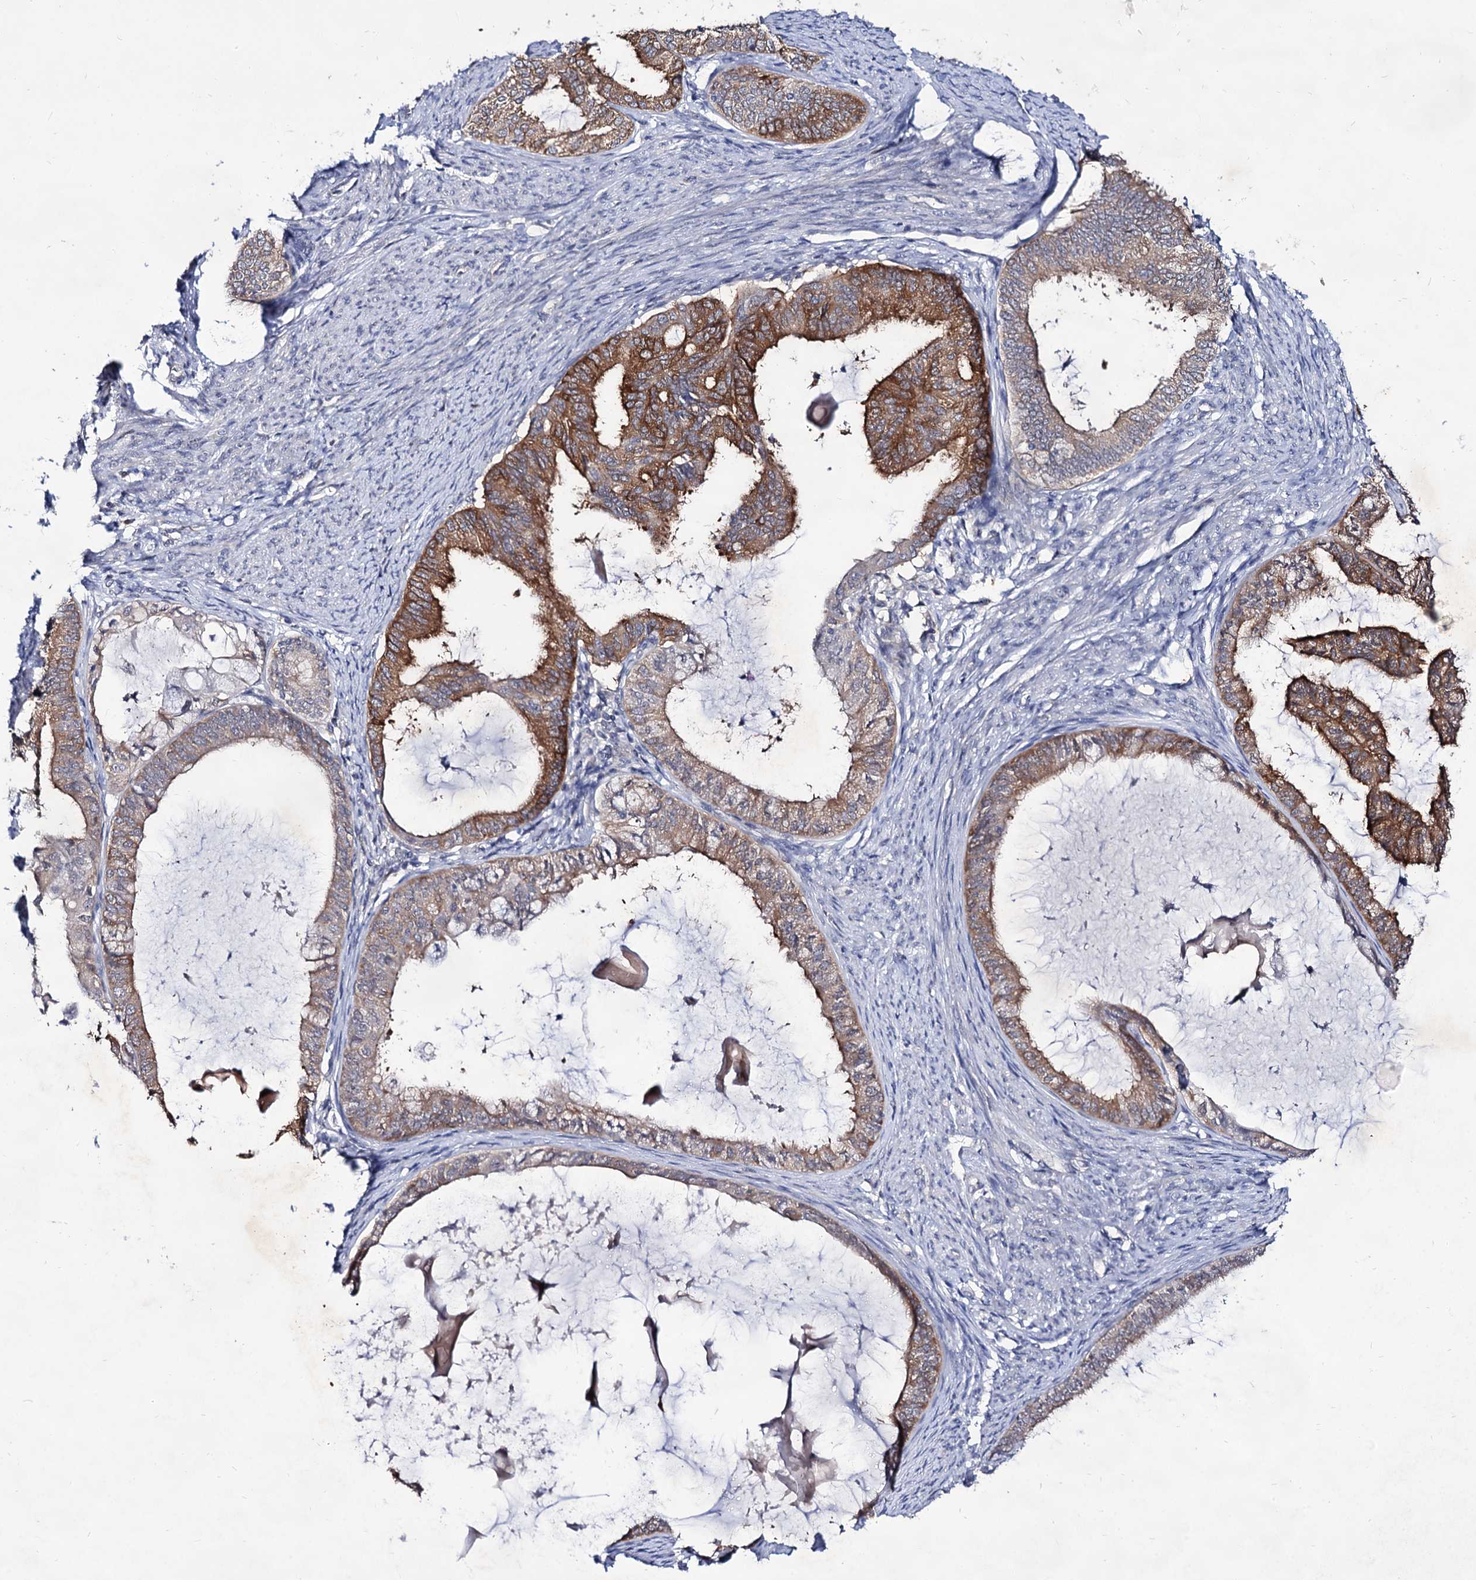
{"staining": {"intensity": "moderate", "quantity": ">75%", "location": "cytoplasmic/membranous"}, "tissue": "endometrial cancer", "cell_type": "Tumor cells", "image_type": "cancer", "snomed": [{"axis": "morphology", "description": "Adenocarcinoma, NOS"}, {"axis": "topography", "description": "Endometrium"}], "caption": "Immunohistochemistry (IHC) of endometrial cancer shows medium levels of moderate cytoplasmic/membranous positivity in about >75% of tumor cells. (brown staining indicates protein expression, while blue staining denotes nuclei).", "gene": "ARFIP2", "patient": {"sex": "female", "age": 86}}